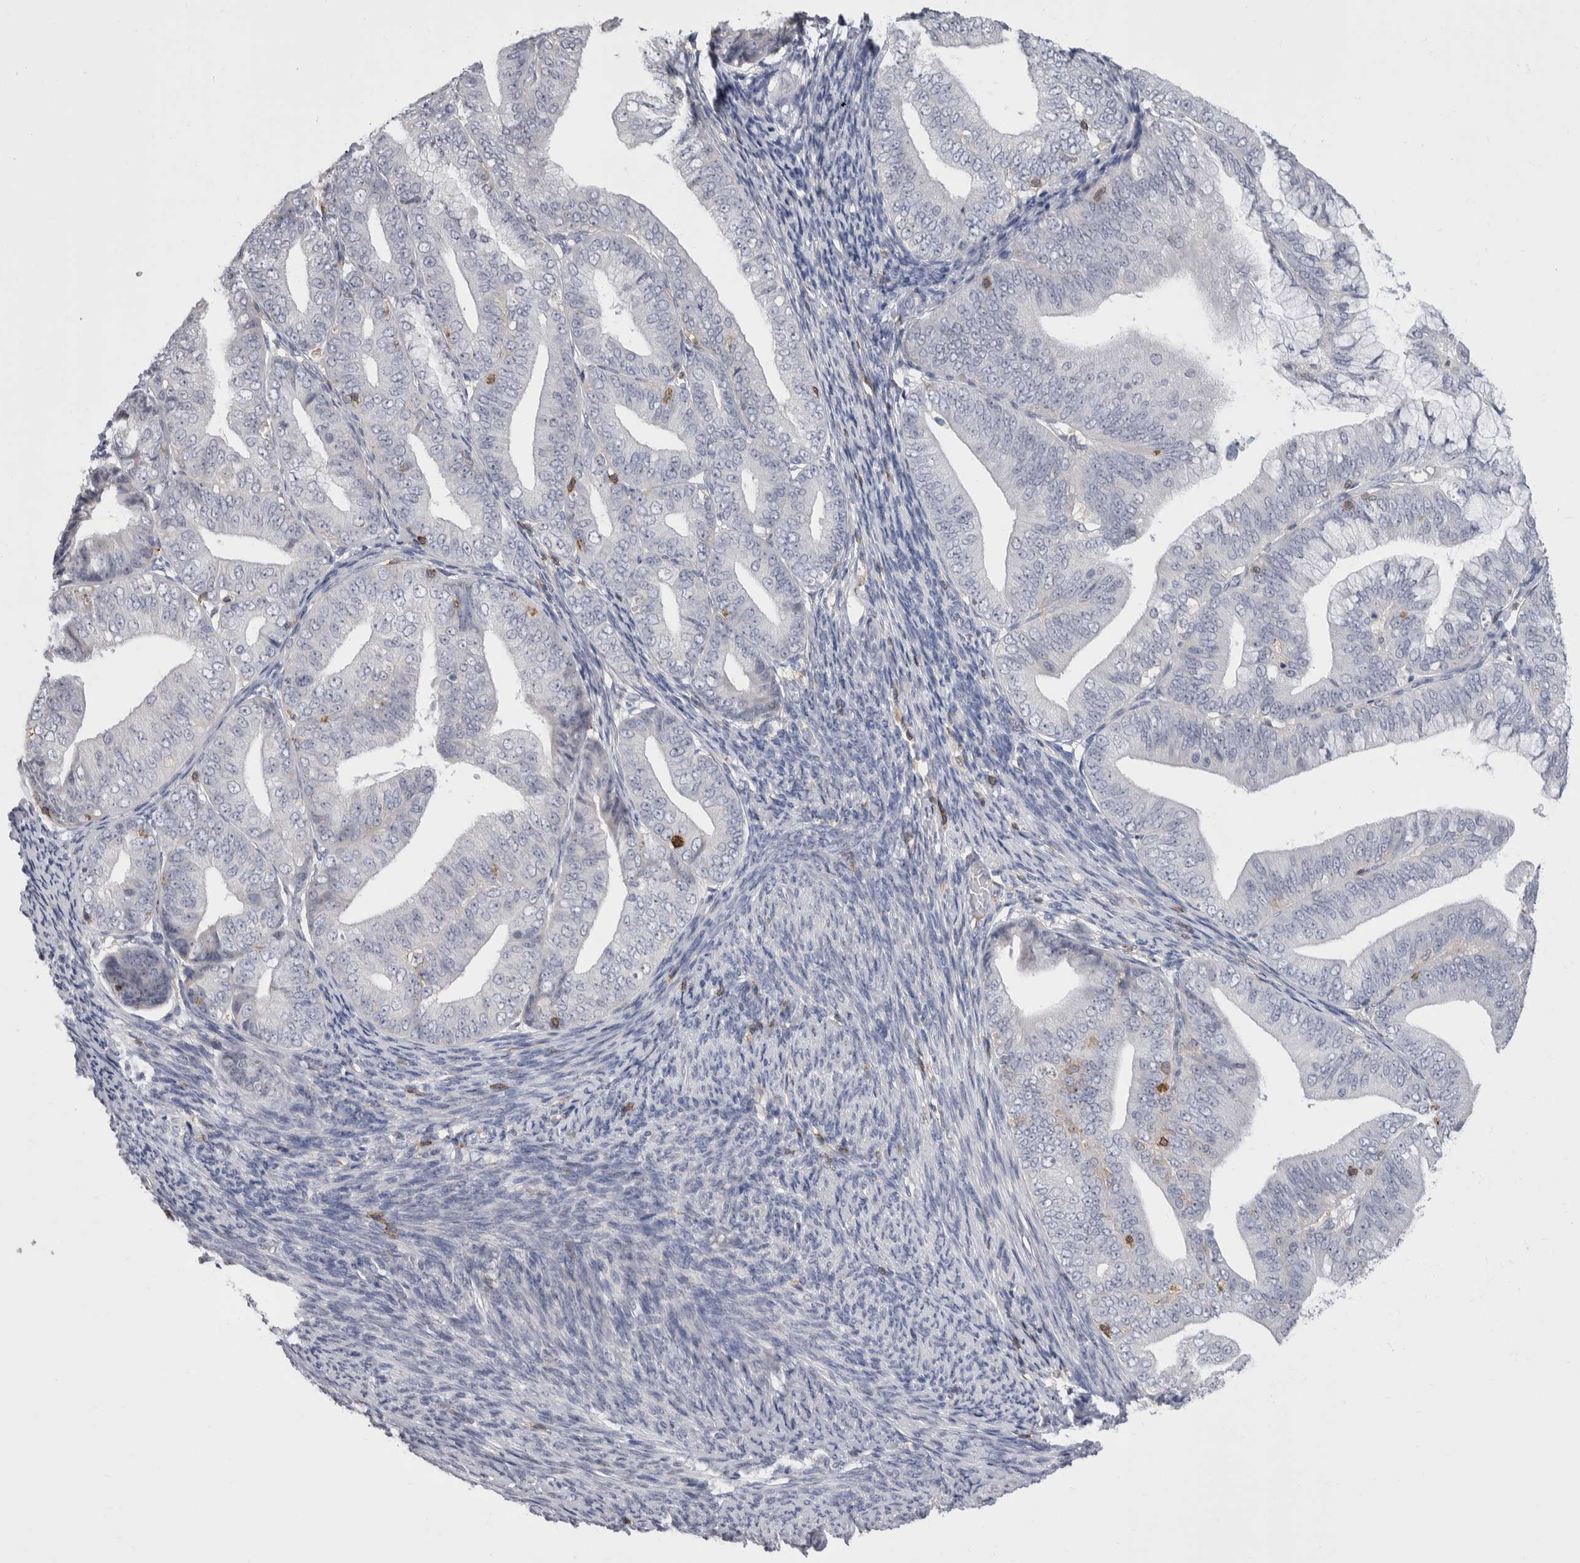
{"staining": {"intensity": "negative", "quantity": "none", "location": "none"}, "tissue": "endometrial cancer", "cell_type": "Tumor cells", "image_type": "cancer", "snomed": [{"axis": "morphology", "description": "Adenocarcinoma, NOS"}, {"axis": "topography", "description": "Endometrium"}], "caption": "This is a histopathology image of immunohistochemistry (IHC) staining of endometrial cancer (adenocarcinoma), which shows no staining in tumor cells.", "gene": "CEP295NL", "patient": {"sex": "female", "age": 63}}